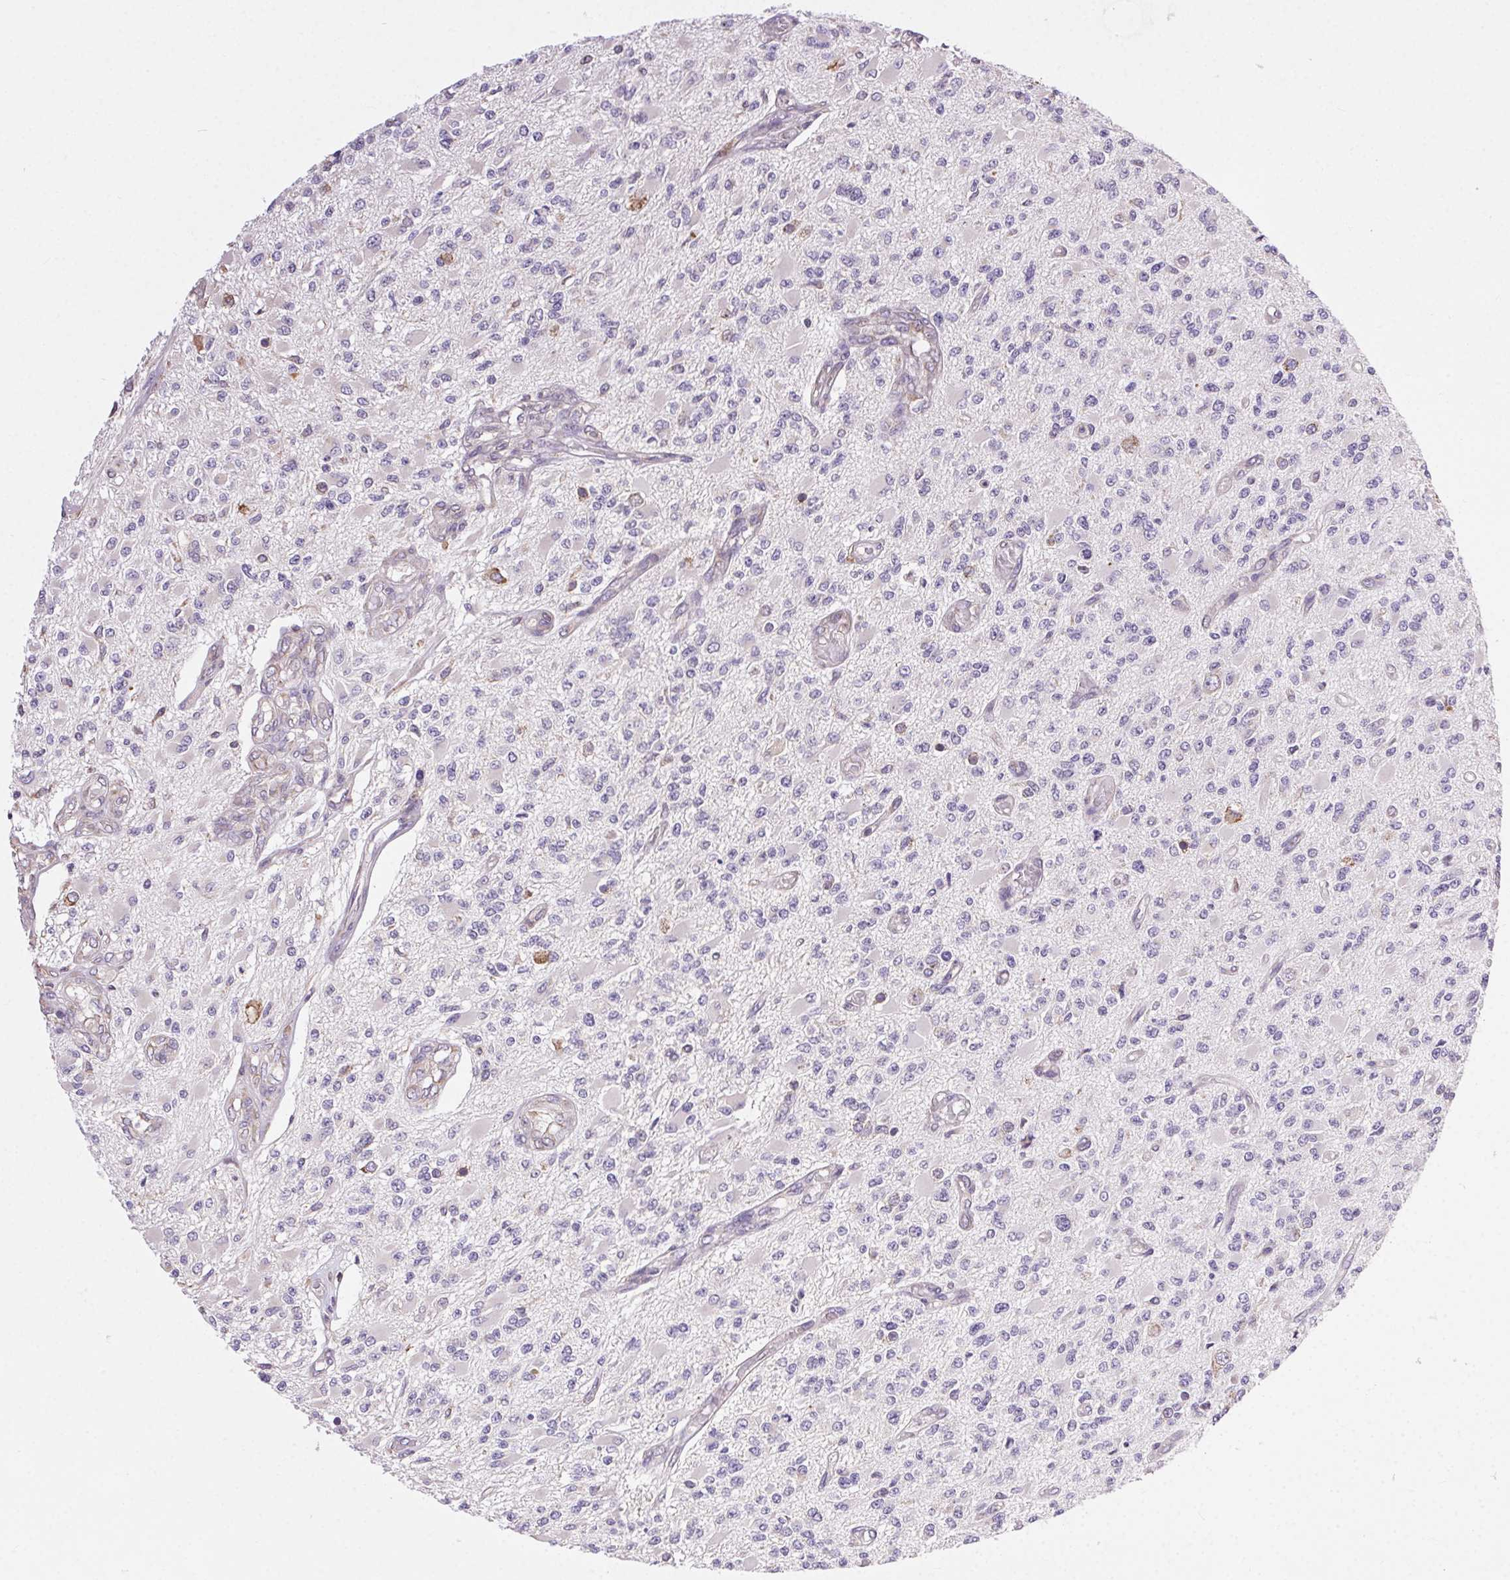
{"staining": {"intensity": "negative", "quantity": "none", "location": "none"}, "tissue": "glioma", "cell_type": "Tumor cells", "image_type": "cancer", "snomed": [{"axis": "morphology", "description": "Glioma, malignant, High grade"}, {"axis": "topography", "description": "Brain"}], "caption": "Immunohistochemical staining of high-grade glioma (malignant) shows no significant expression in tumor cells.", "gene": "SNX31", "patient": {"sex": "female", "age": 63}}